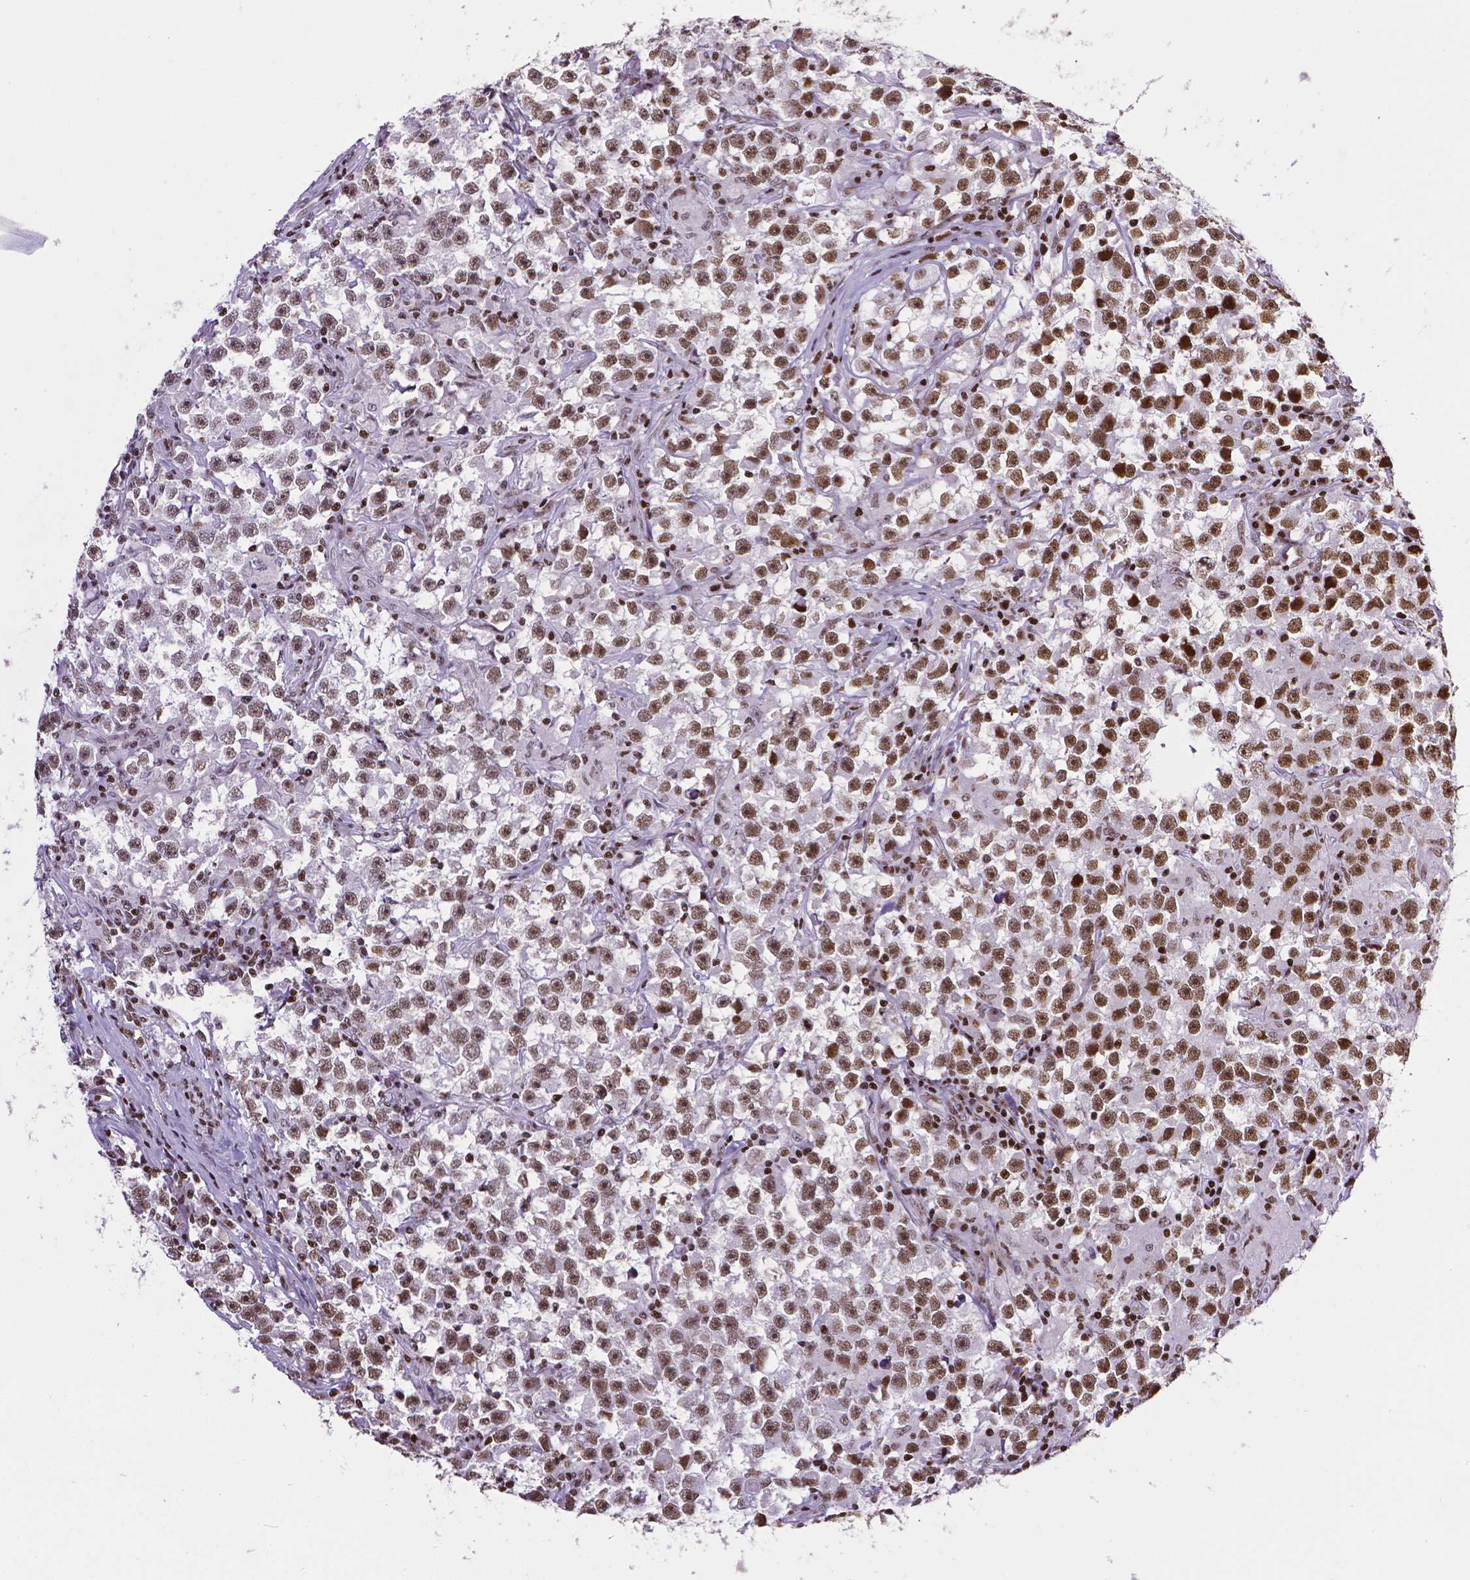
{"staining": {"intensity": "strong", "quantity": "25%-75%", "location": "nuclear"}, "tissue": "testis cancer", "cell_type": "Tumor cells", "image_type": "cancer", "snomed": [{"axis": "morphology", "description": "Seminoma, NOS"}, {"axis": "topography", "description": "Testis"}], "caption": "The micrograph reveals staining of testis cancer, revealing strong nuclear protein expression (brown color) within tumor cells.", "gene": "CTCF", "patient": {"sex": "male", "age": 33}}